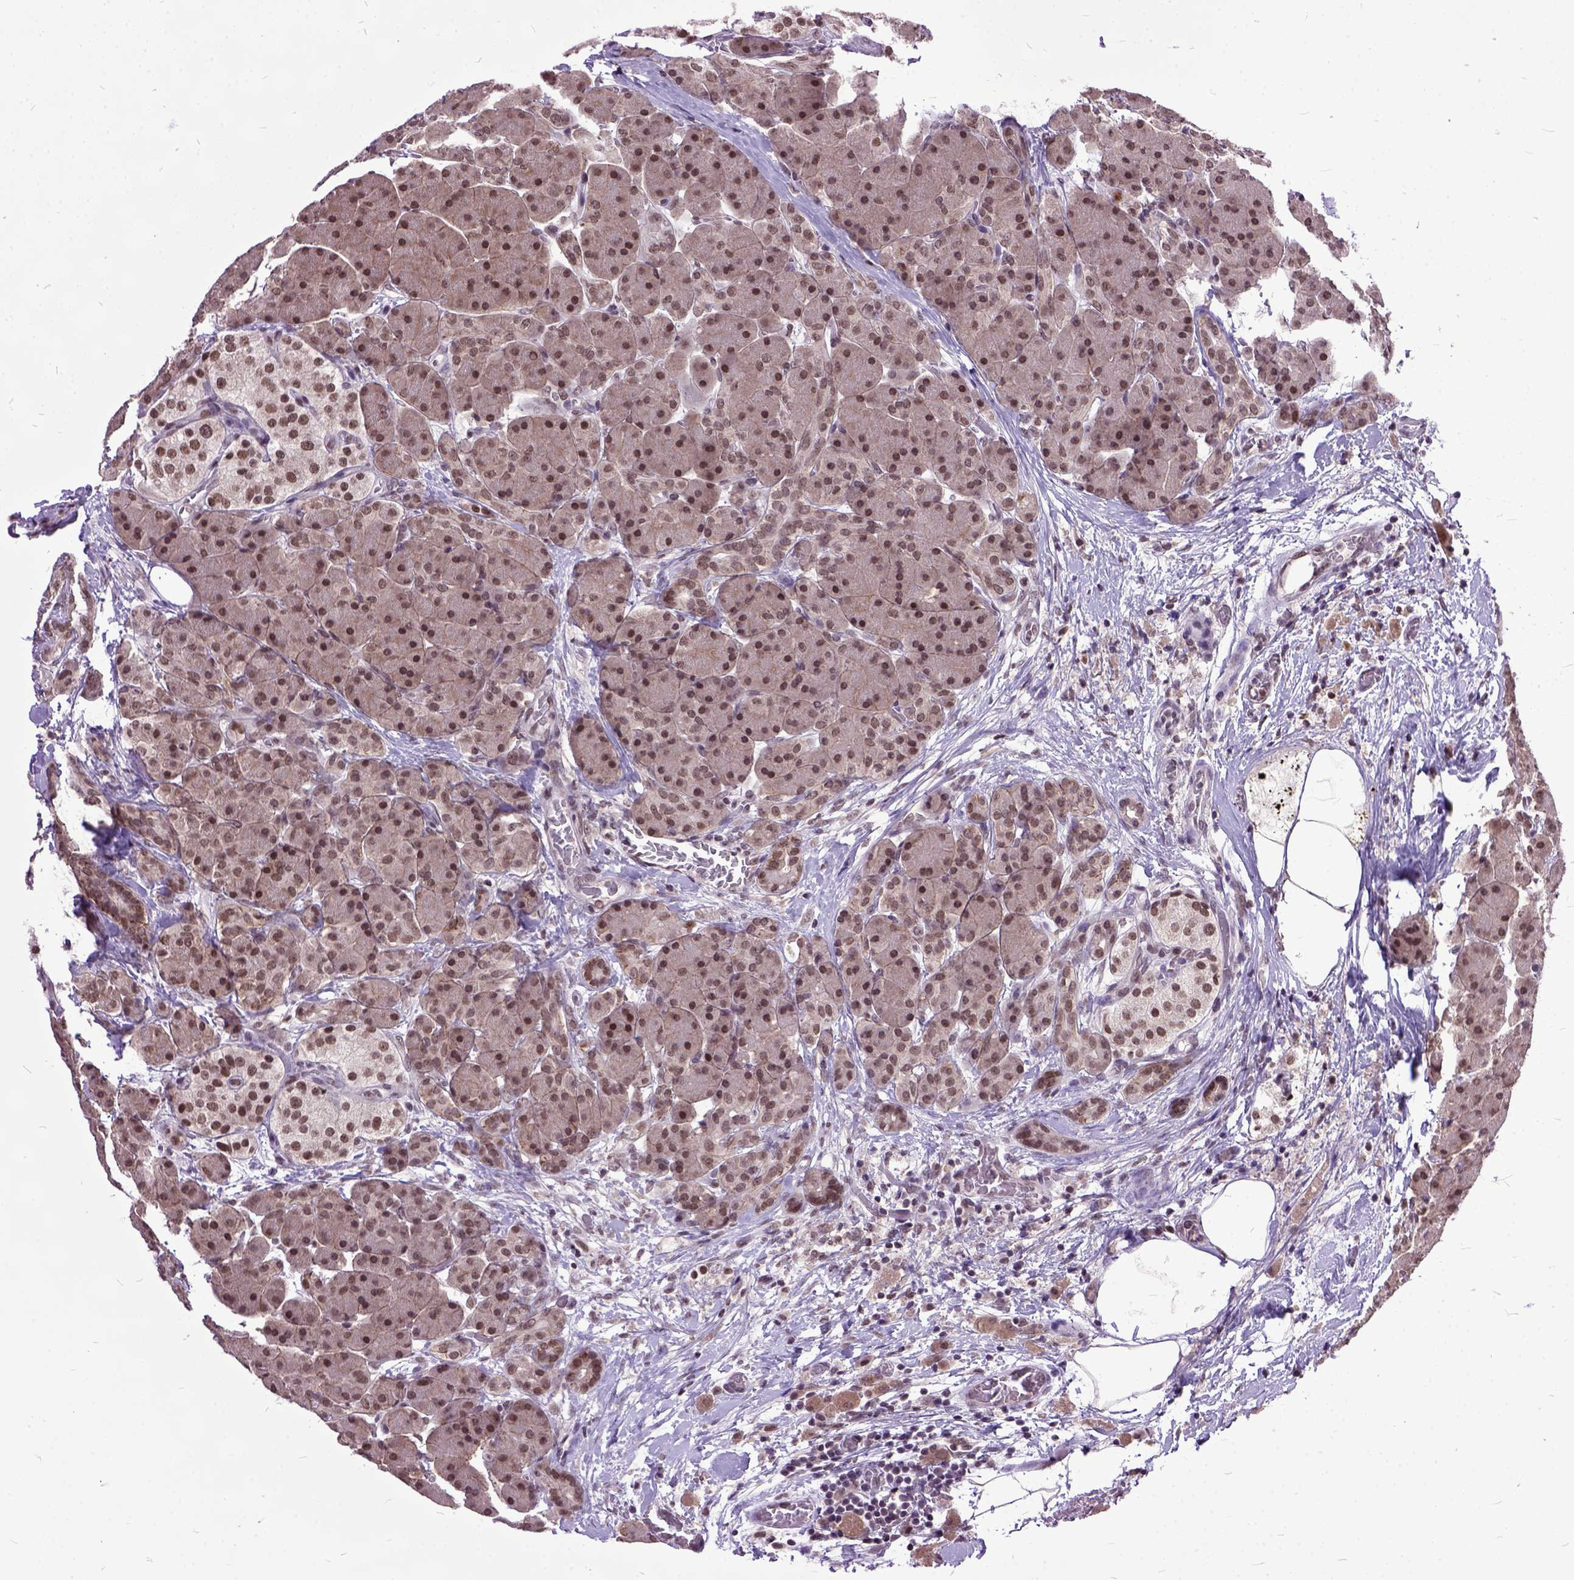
{"staining": {"intensity": "moderate", "quantity": ">75%", "location": "nuclear"}, "tissue": "pancreas", "cell_type": "Exocrine glandular cells", "image_type": "normal", "snomed": [{"axis": "morphology", "description": "Normal tissue, NOS"}, {"axis": "topography", "description": "Pancreas"}], "caption": "Approximately >75% of exocrine glandular cells in benign human pancreas reveal moderate nuclear protein staining as visualized by brown immunohistochemical staining.", "gene": "ORC5", "patient": {"sex": "male", "age": 55}}